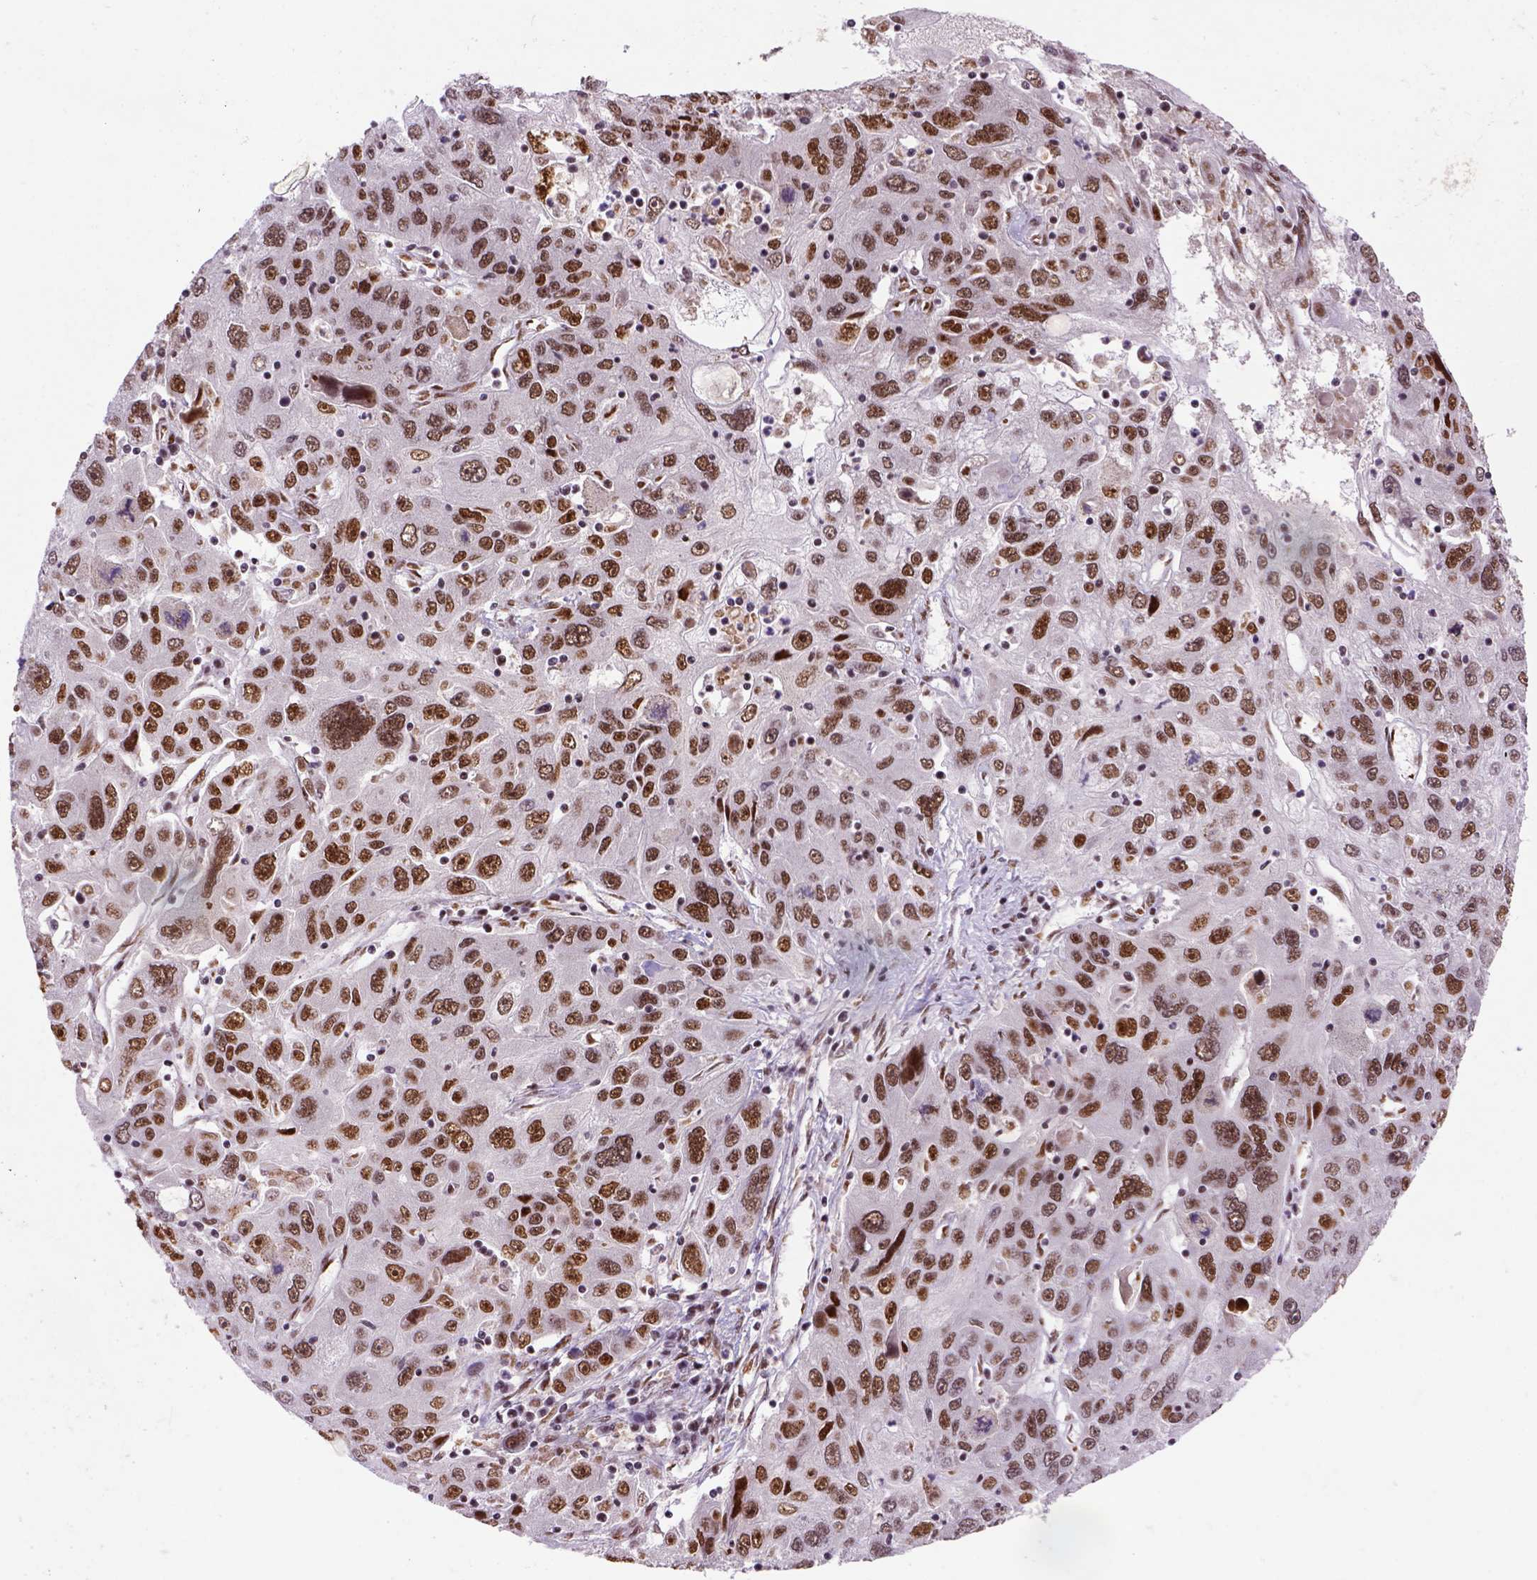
{"staining": {"intensity": "moderate", "quantity": ">75%", "location": "nuclear"}, "tissue": "stomach cancer", "cell_type": "Tumor cells", "image_type": "cancer", "snomed": [{"axis": "morphology", "description": "Adenocarcinoma, NOS"}, {"axis": "topography", "description": "Stomach"}], "caption": "Human stomach cancer stained for a protein (brown) exhibits moderate nuclear positive staining in approximately >75% of tumor cells.", "gene": "NSMCE2", "patient": {"sex": "male", "age": 56}}